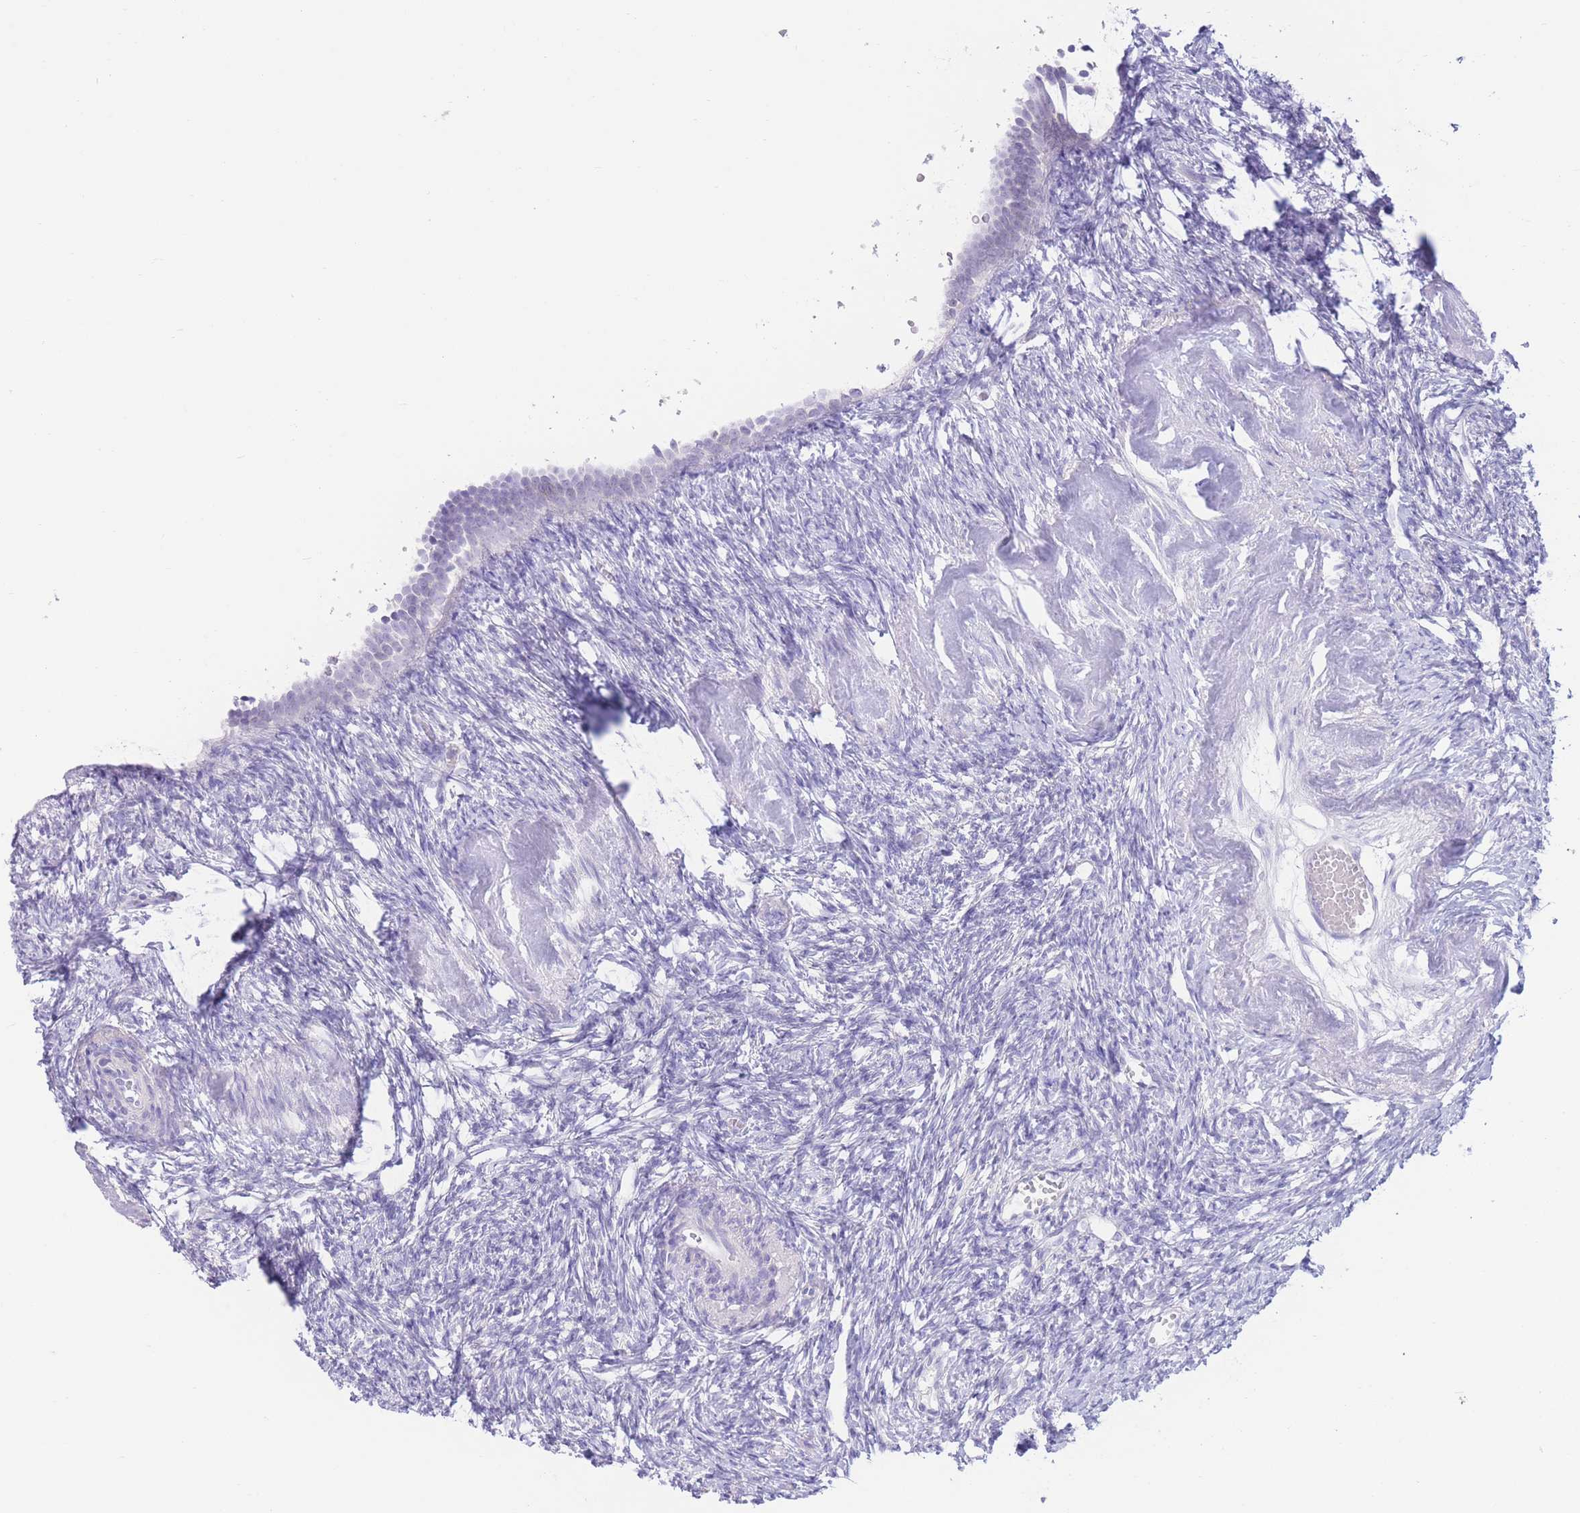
{"staining": {"intensity": "negative", "quantity": "none", "location": "none"}, "tissue": "ovary", "cell_type": "Follicle cells", "image_type": "normal", "snomed": [{"axis": "morphology", "description": "Normal tissue, NOS"}, {"axis": "topography", "description": "Ovary"}], "caption": "Follicle cells are negative for brown protein staining in benign ovary. (DAB IHC with hematoxylin counter stain).", "gene": "FAH", "patient": {"sex": "female", "age": 51}}